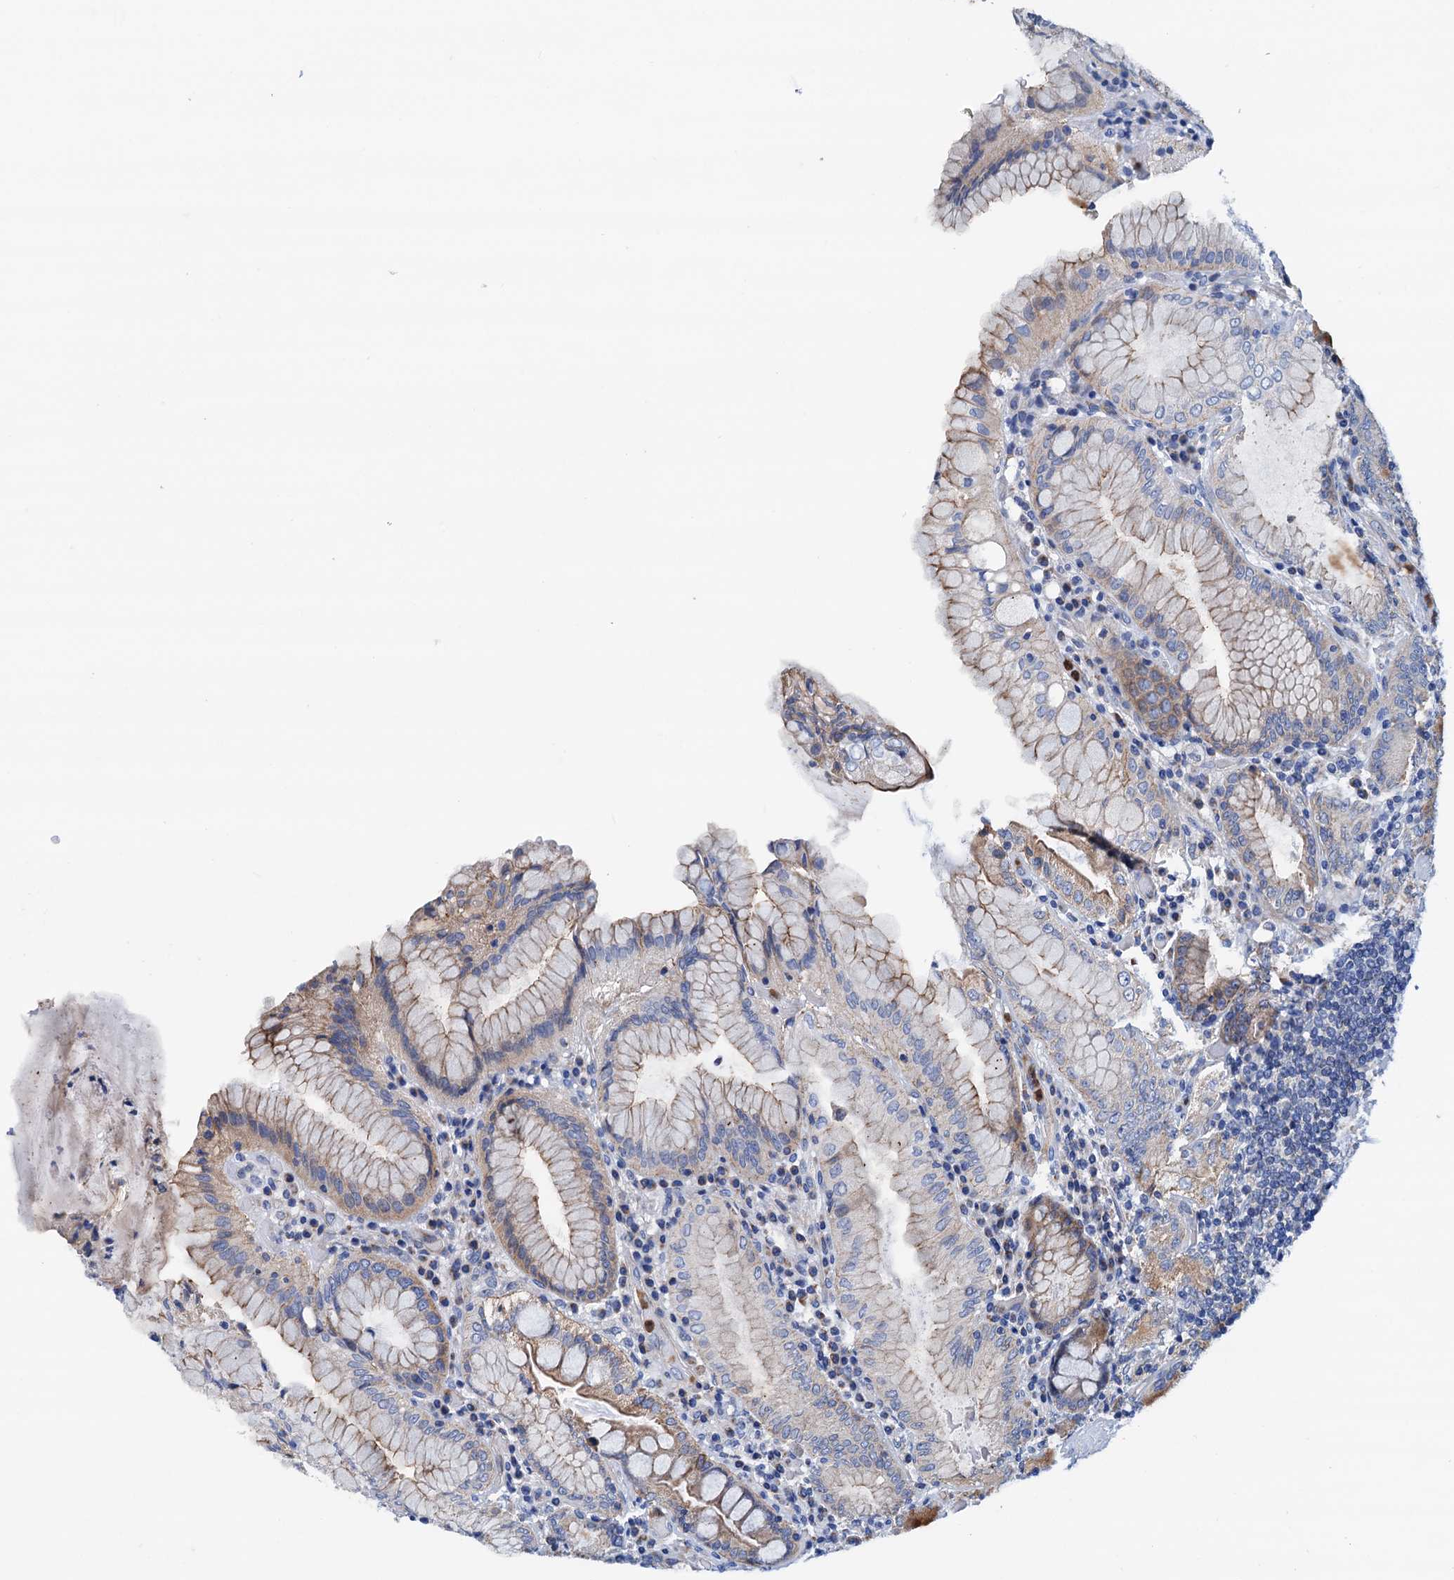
{"staining": {"intensity": "strong", "quantity": "25%-75%", "location": "cytoplasmic/membranous"}, "tissue": "stomach", "cell_type": "Glandular cells", "image_type": "normal", "snomed": [{"axis": "morphology", "description": "Normal tissue, NOS"}, {"axis": "topography", "description": "Stomach, upper"}, {"axis": "topography", "description": "Stomach, lower"}], "caption": "Immunohistochemical staining of normal human stomach demonstrates strong cytoplasmic/membranous protein expression in about 25%-75% of glandular cells.", "gene": "RASSF9", "patient": {"sex": "female", "age": 76}}